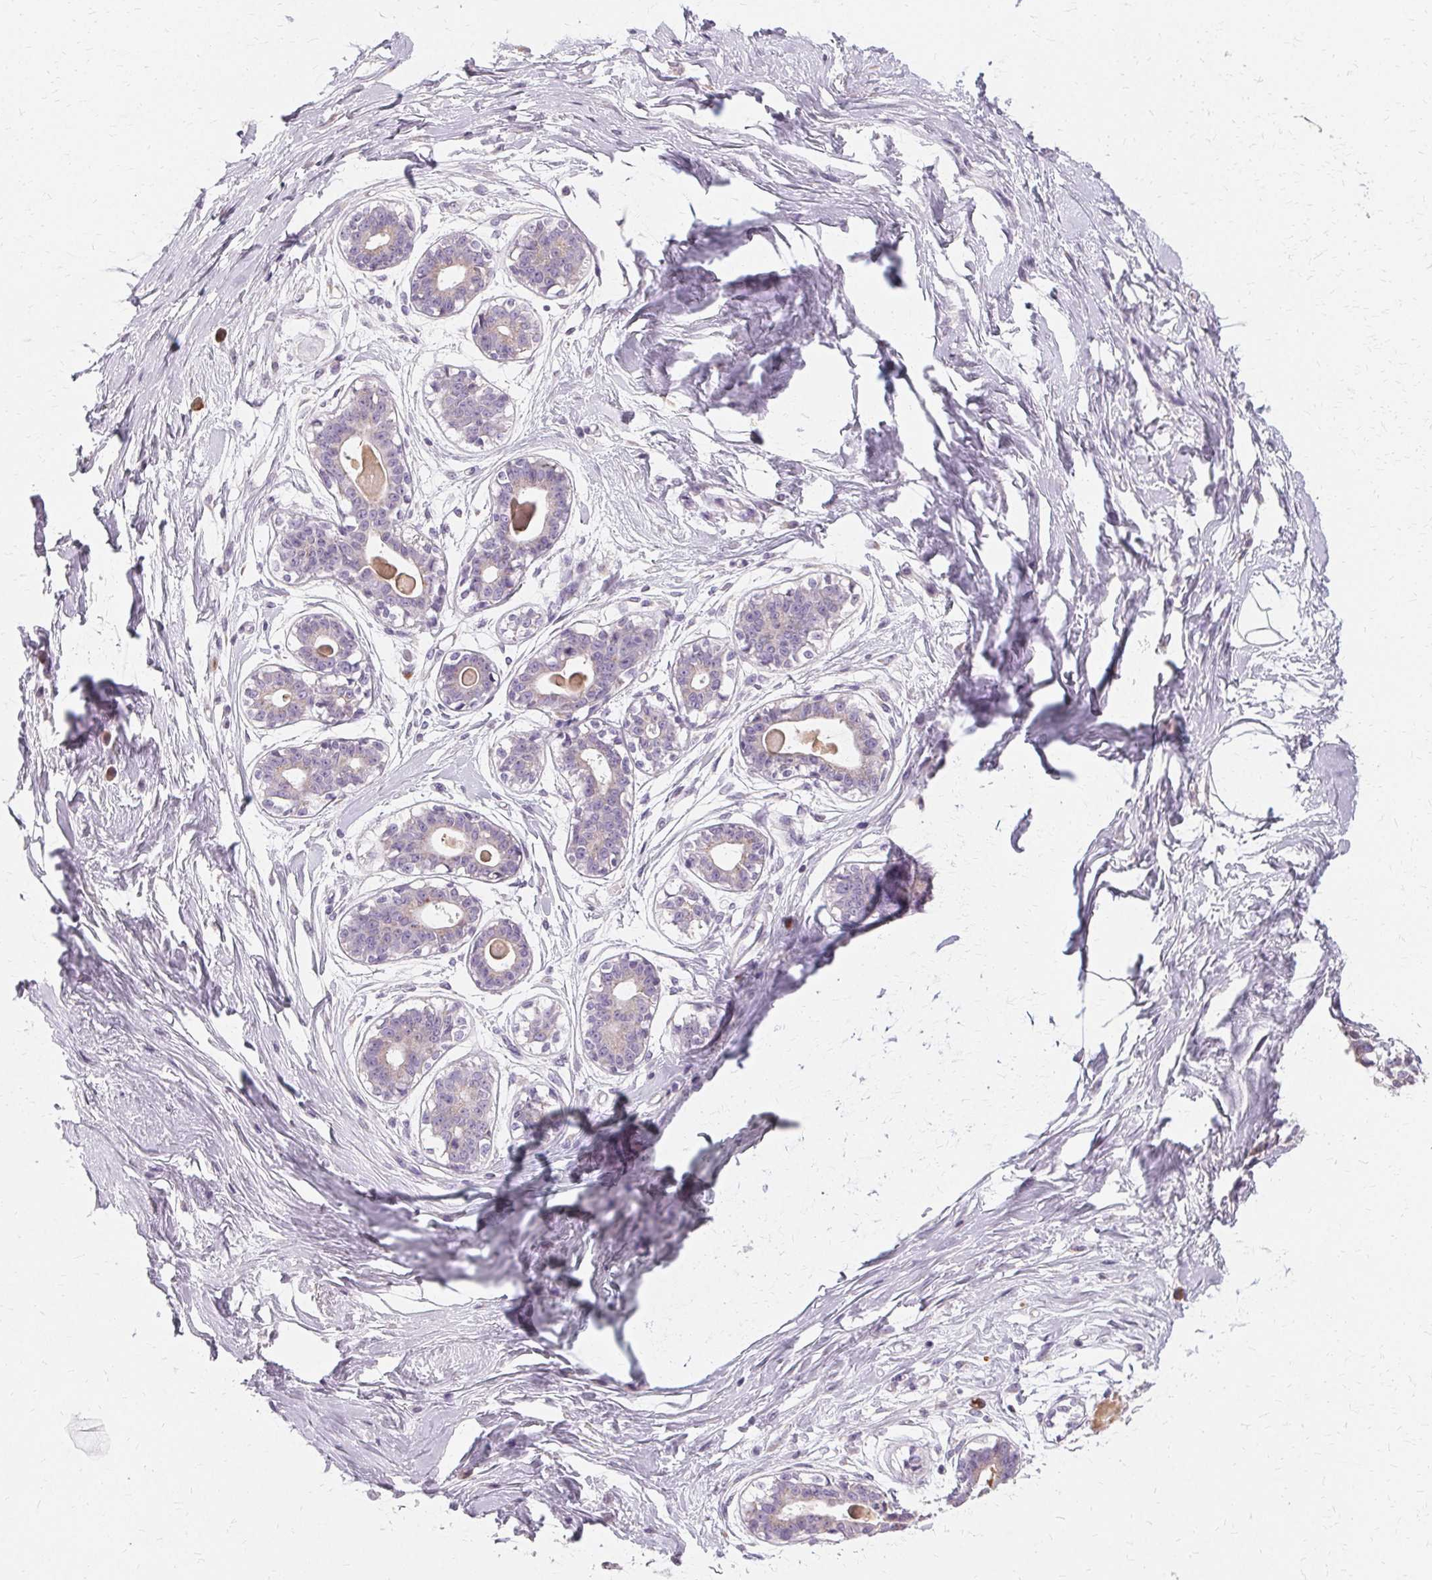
{"staining": {"intensity": "negative", "quantity": "none", "location": "none"}, "tissue": "breast", "cell_type": "Adipocytes", "image_type": "normal", "snomed": [{"axis": "morphology", "description": "Normal tissue, NOS"}, {"axis": "topography", "description": "Breast"}], "caption": "Adipocytes are negative for protein expression in normal human breast. The staining was performed using DAB to visualize the protein expression in brown, while the nuclei were stained in blue with hematoxylin (Magnification: 20x).", "gene": "FCRL3", "patient": {"sex": "female", "age": 45}}